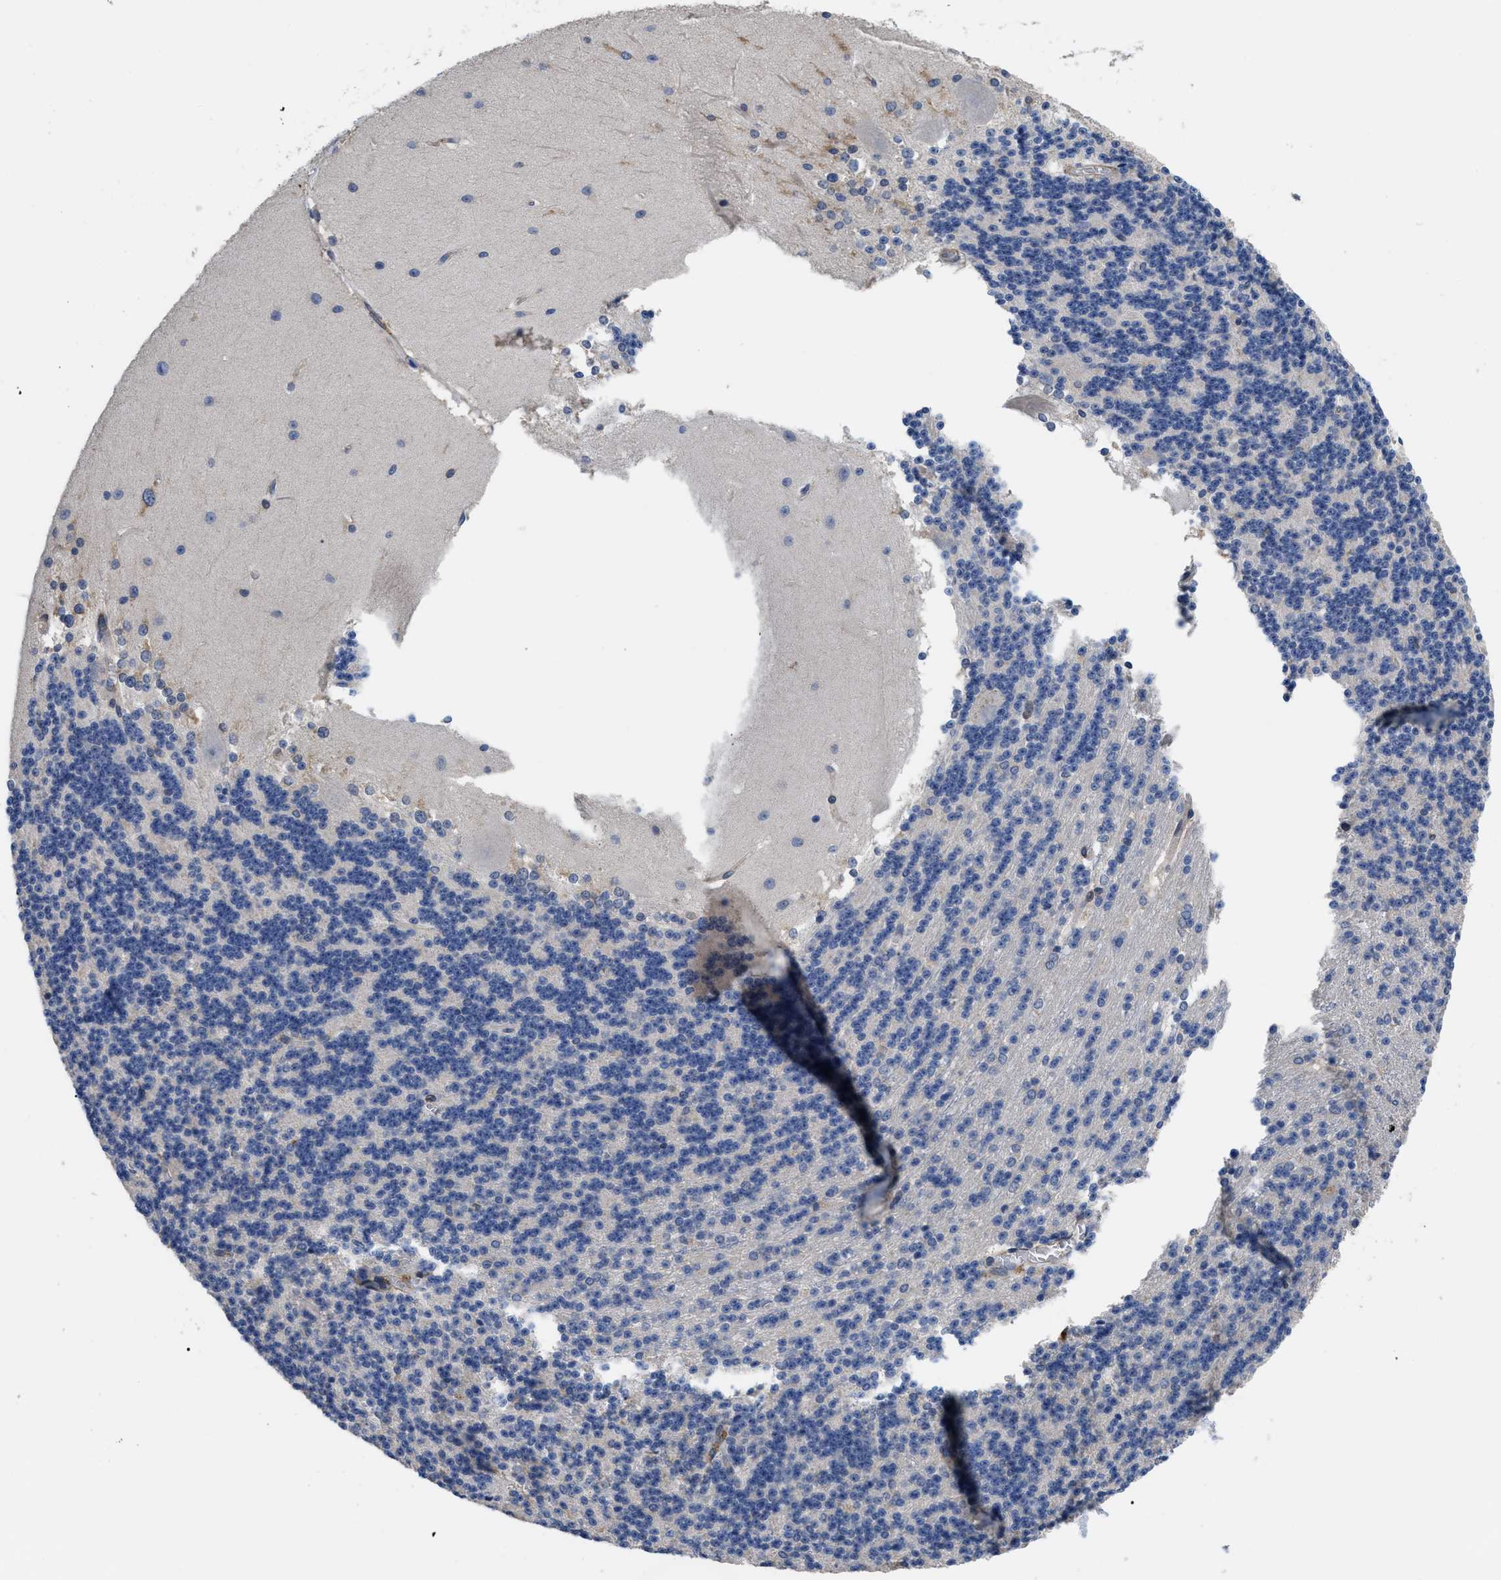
{"staining": {"intensity": "negative", "quantity": "none", "location": "none"}, "tissue": "cerebellum", "cell_type": "Cells in granular layer", "image_type": "normal", "snomed": [{"axis": "morphology", "description": "Normal tissue, NOS"}, {"axis": "topography", "description": "Cerebellum"}], "caption": "This is an immunohistochemistry (IHC) histopathology image of normal cerebellum. There is no positivity in cells in granular layer.", "gene": "SQLE", "patient": {"sex": "female", "age": 19}}